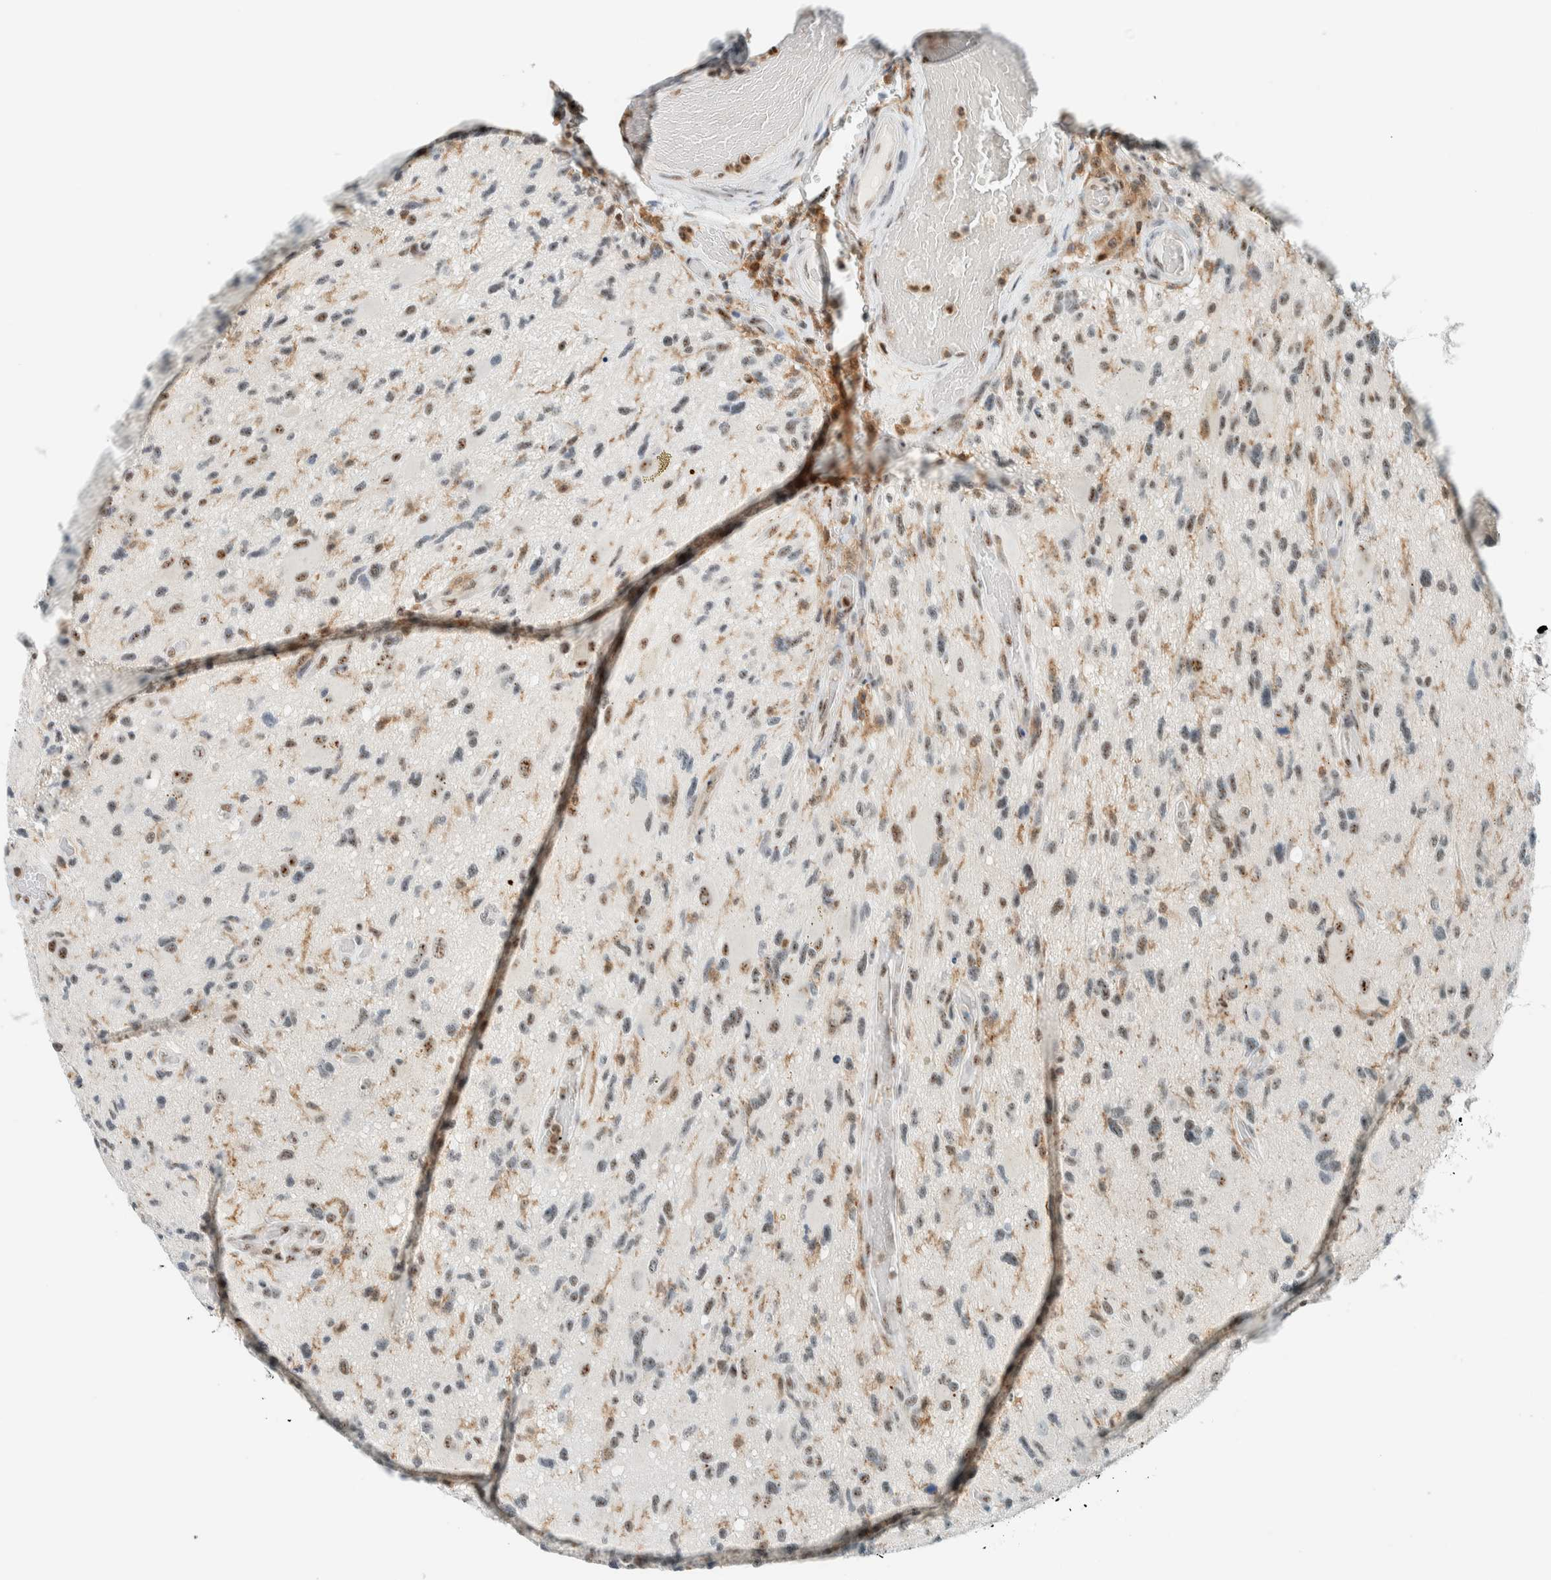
{"staining": {"intensity": "weak", "quantity": "25%-75%", "location": "nuclear"}, "tissue": "glioma", "cell_type": "Tumor cells", "image_type": "cancer", "snomed": [{"axis": "morphology", "description": "Glioma, malignant, High grade"}, {"axis": "topography", "description": "Brain"}], "caption": "Malignant glioma (high-grade) stained with a brown dye exhibits weak nuclear positive positivity in approximately 25%-75% of tumor cells.", "gene": "CYSRT1", "patient": {"sex": "male", "age": 33}}